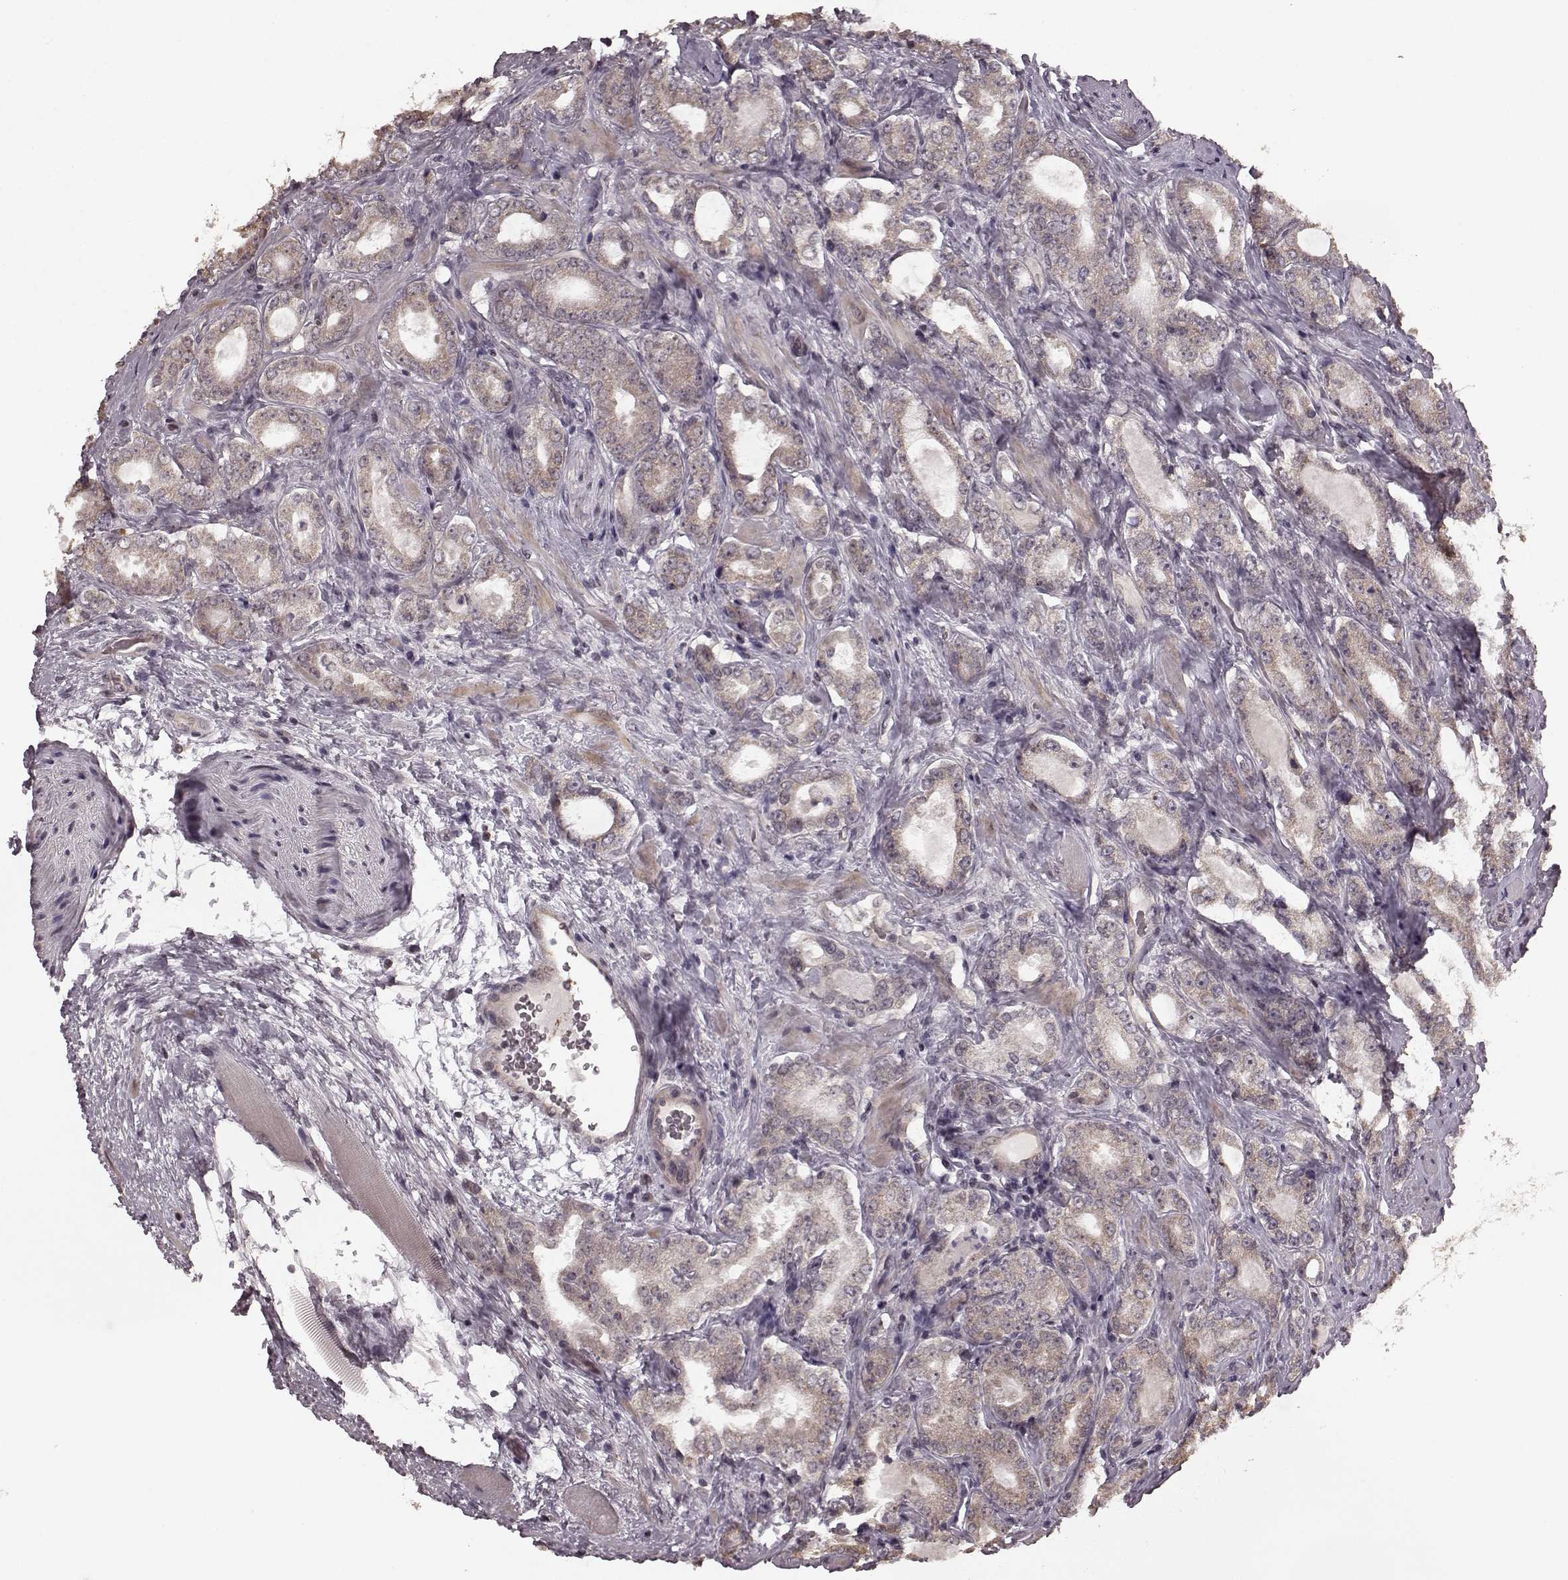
{"staining": {"intensity": "weak", "quantity": ">75%", "location": "cytoplasmic/membranous"}, "tissue": "prostate cancer", "cell_type": "Tumor cells", "image_type": "cancer", "snomed": [{"axis": "morphology", "description": "Adenocarcinoma, NOS"}, {"axis": "topography", "description": "Prostate"}], "caption": "Immunohistochemistry (IHC) staining of prostate cancer, which shows low levels of weak cytoplasmic/membranous staining in approximately >75% of tumor cells indicating weak cytoplasmic/membranous protein staining. The staining was performed using DAB (brown) for protein detection and nuclei were counterstained in hematoxylin (blue).", "gene": "PLCB4", "patient": {"sex": "male", "age": 64}}